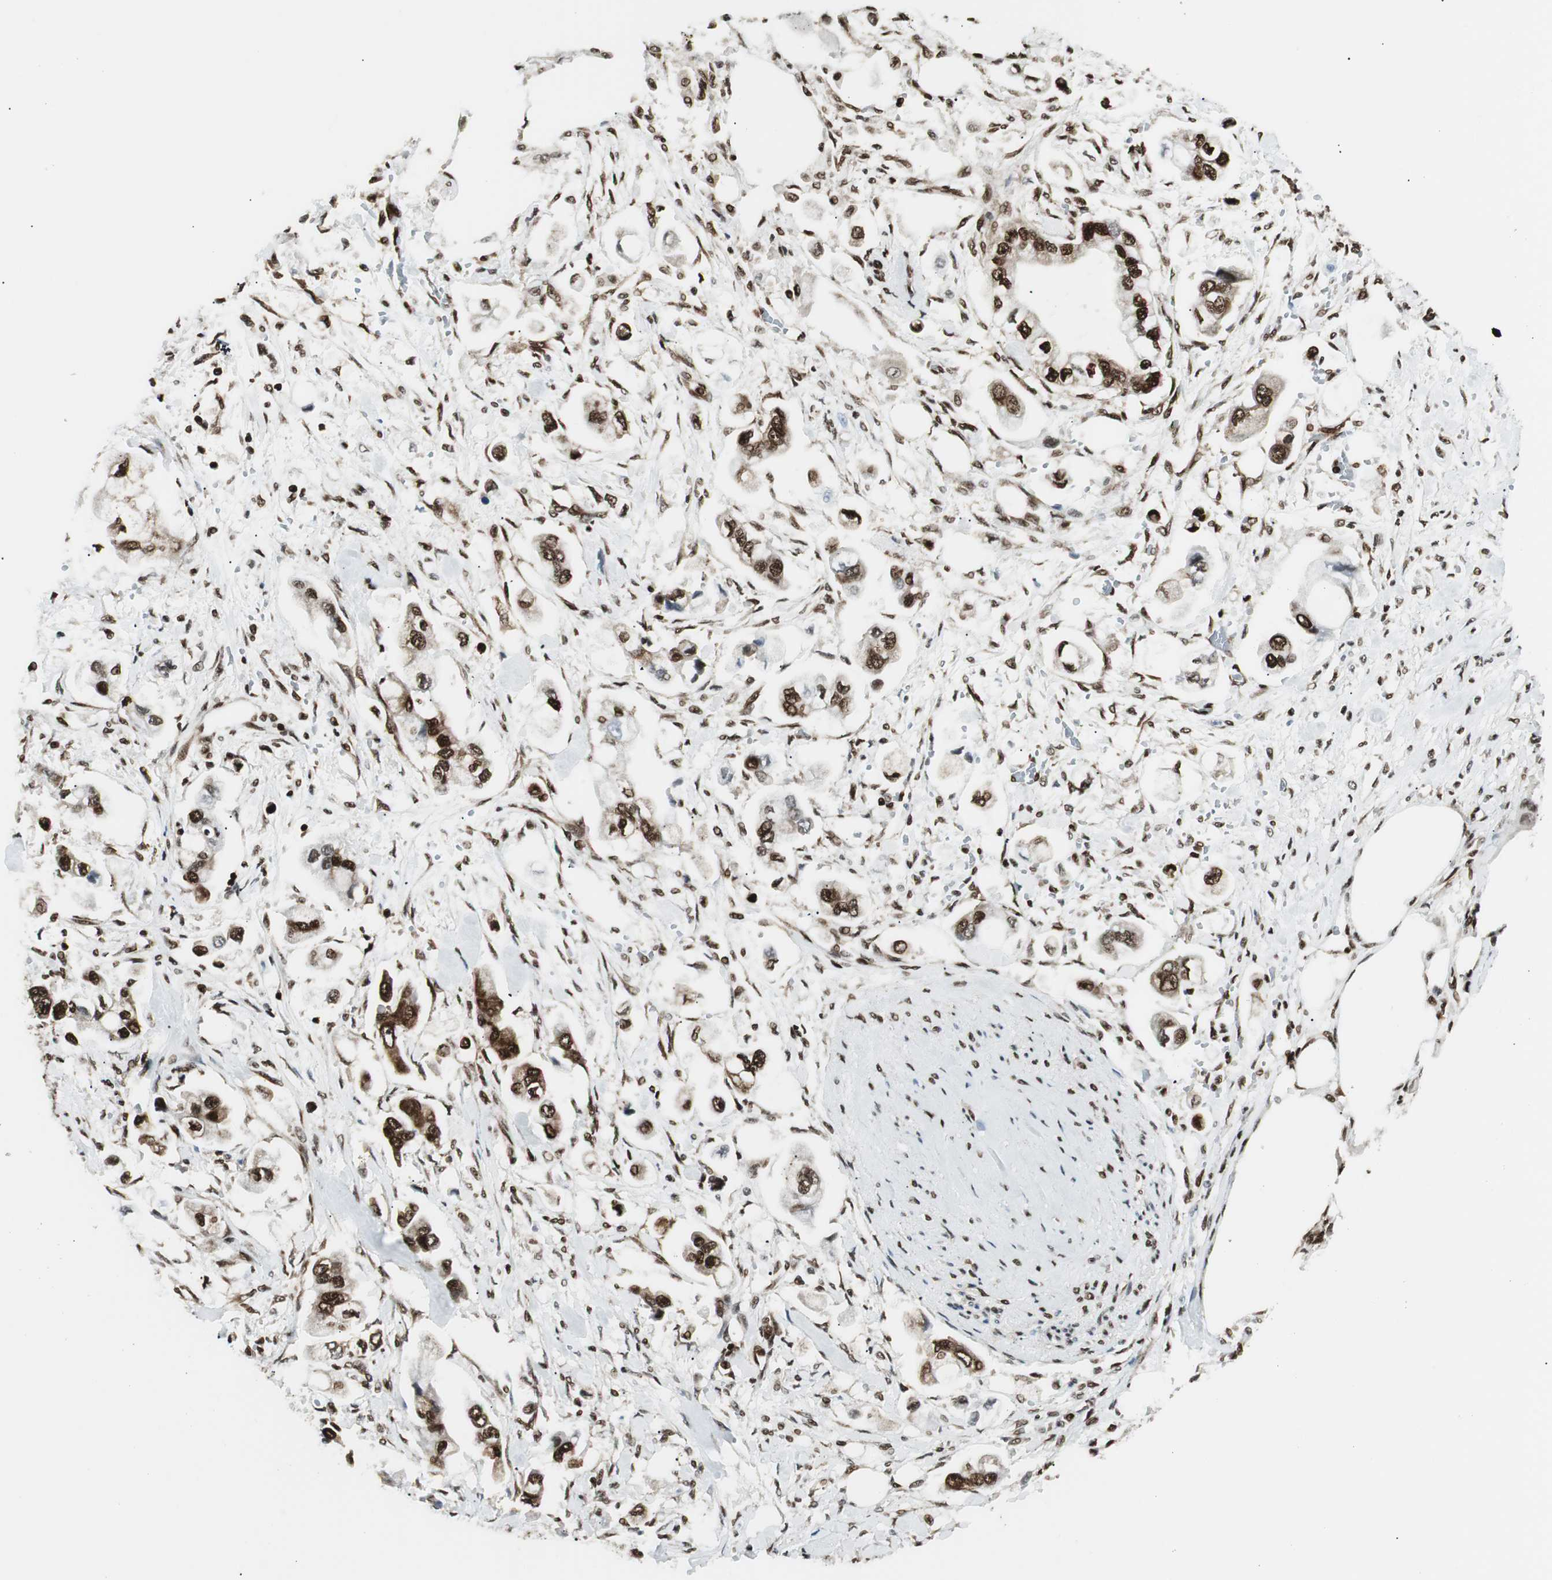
{"staining": {"intensity": "strong", "quantity": ">75%", "location": "nuclear"}, "tissue": "stomach cancer", "cell_type": "Tumor cells", "image_type": "cancer", "snomed": [{"axis": "morphology", "description": "Adenocarcinoma, NOS"}, {"axis": "topography", "description": "Stomach"}], "caption": "Immunohistochemical staining of stomach adenocarcinoma displays high levels of strong nuclear positivity in about >75% of tumor cells.", "gene": "EWSR1", "patient": {"sex": "male", "age": 62}}